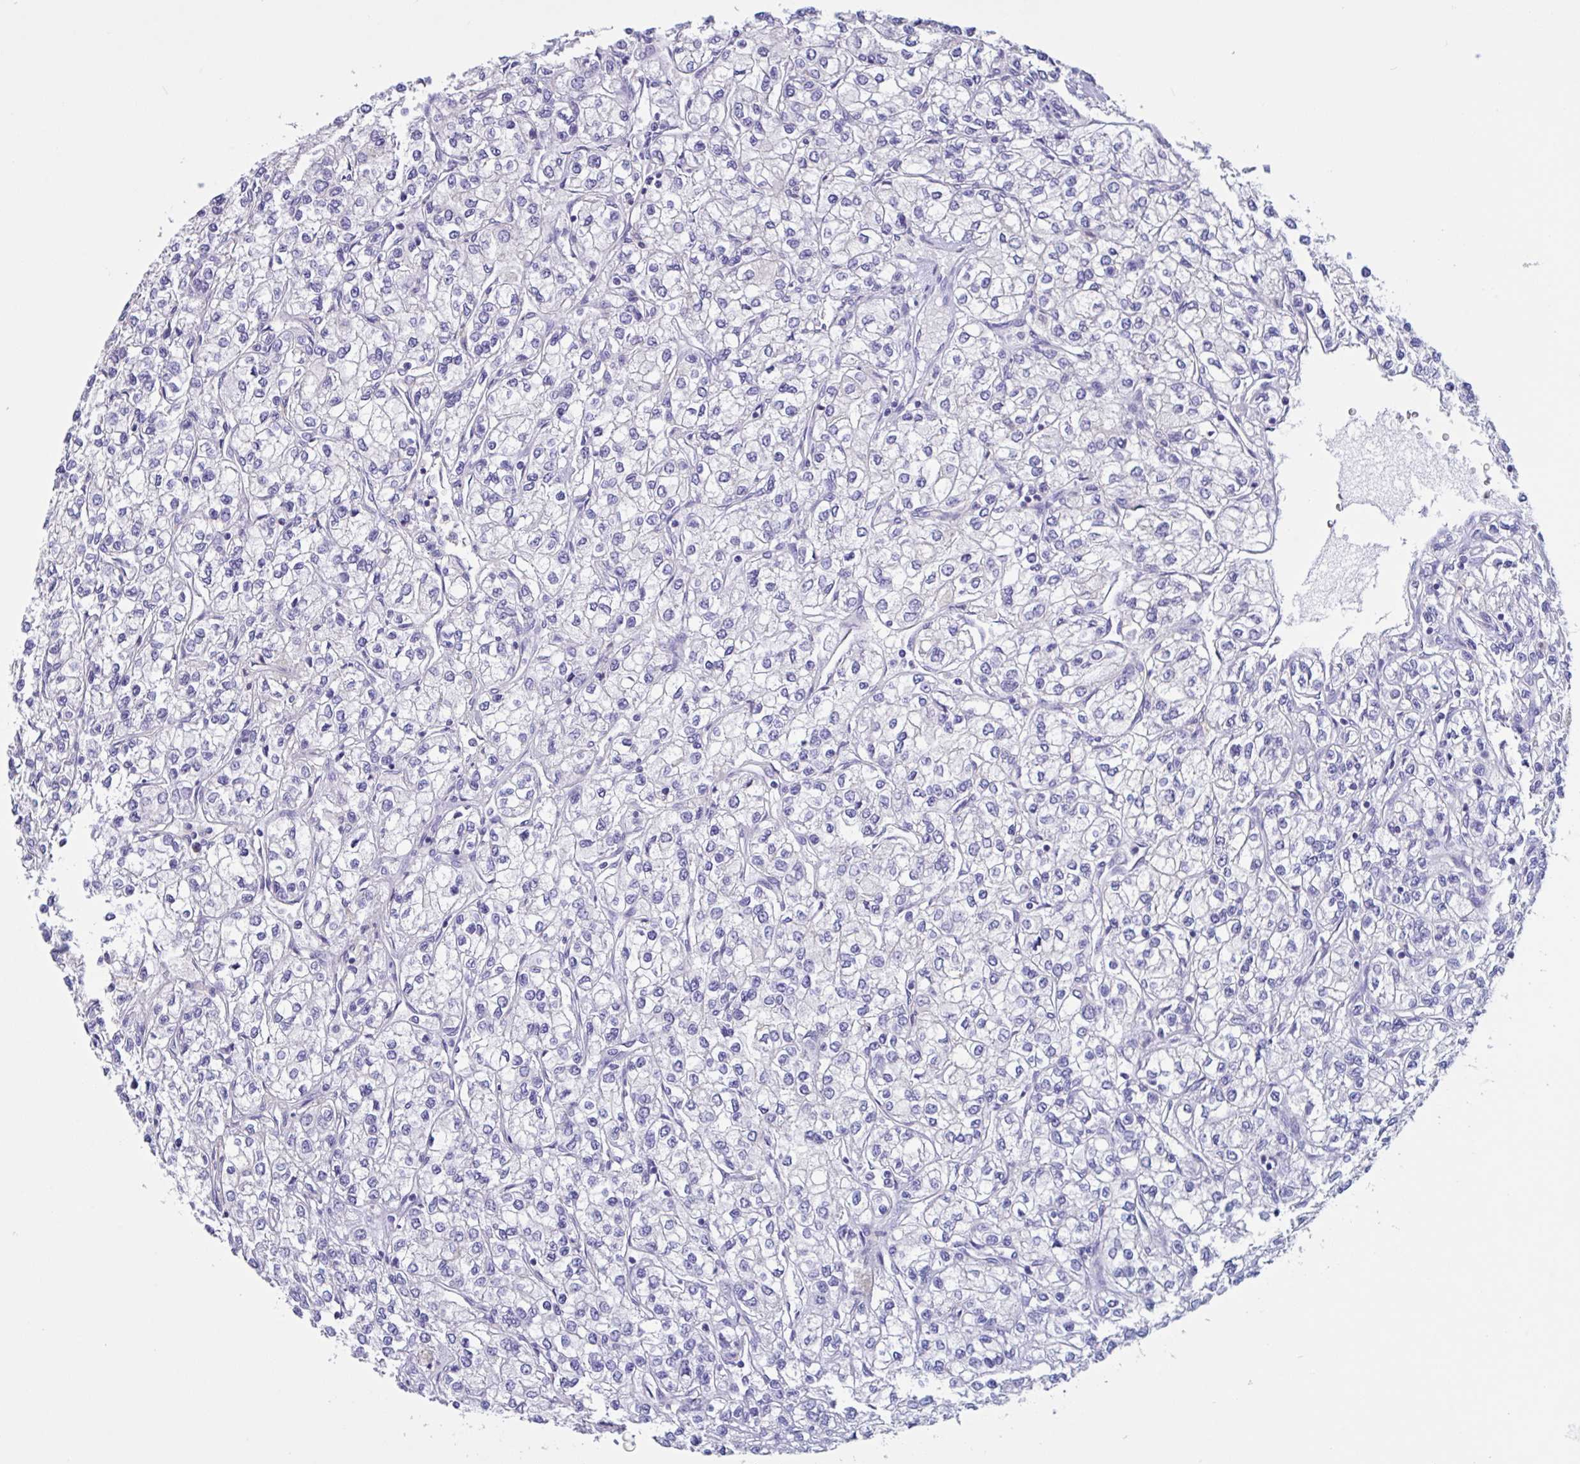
{"staining": {"intensity": "negative", "quantity": "none", "location": "none"}, "tissue": "renal cancer", "cell_type": "Tumor cells", "image_type": "cancer", "snomed": [{"axis": "morphology", "description": "Adenocarcinoma, NOS"}, {"axis": "topography", "description": "Kidney"}], "caption": "Tumor cells are negative for protein expression in human renal cancer (adenocarcinoma).", "gene": "RPL22L1", "patient": {"sex": "male", "age": 80}}